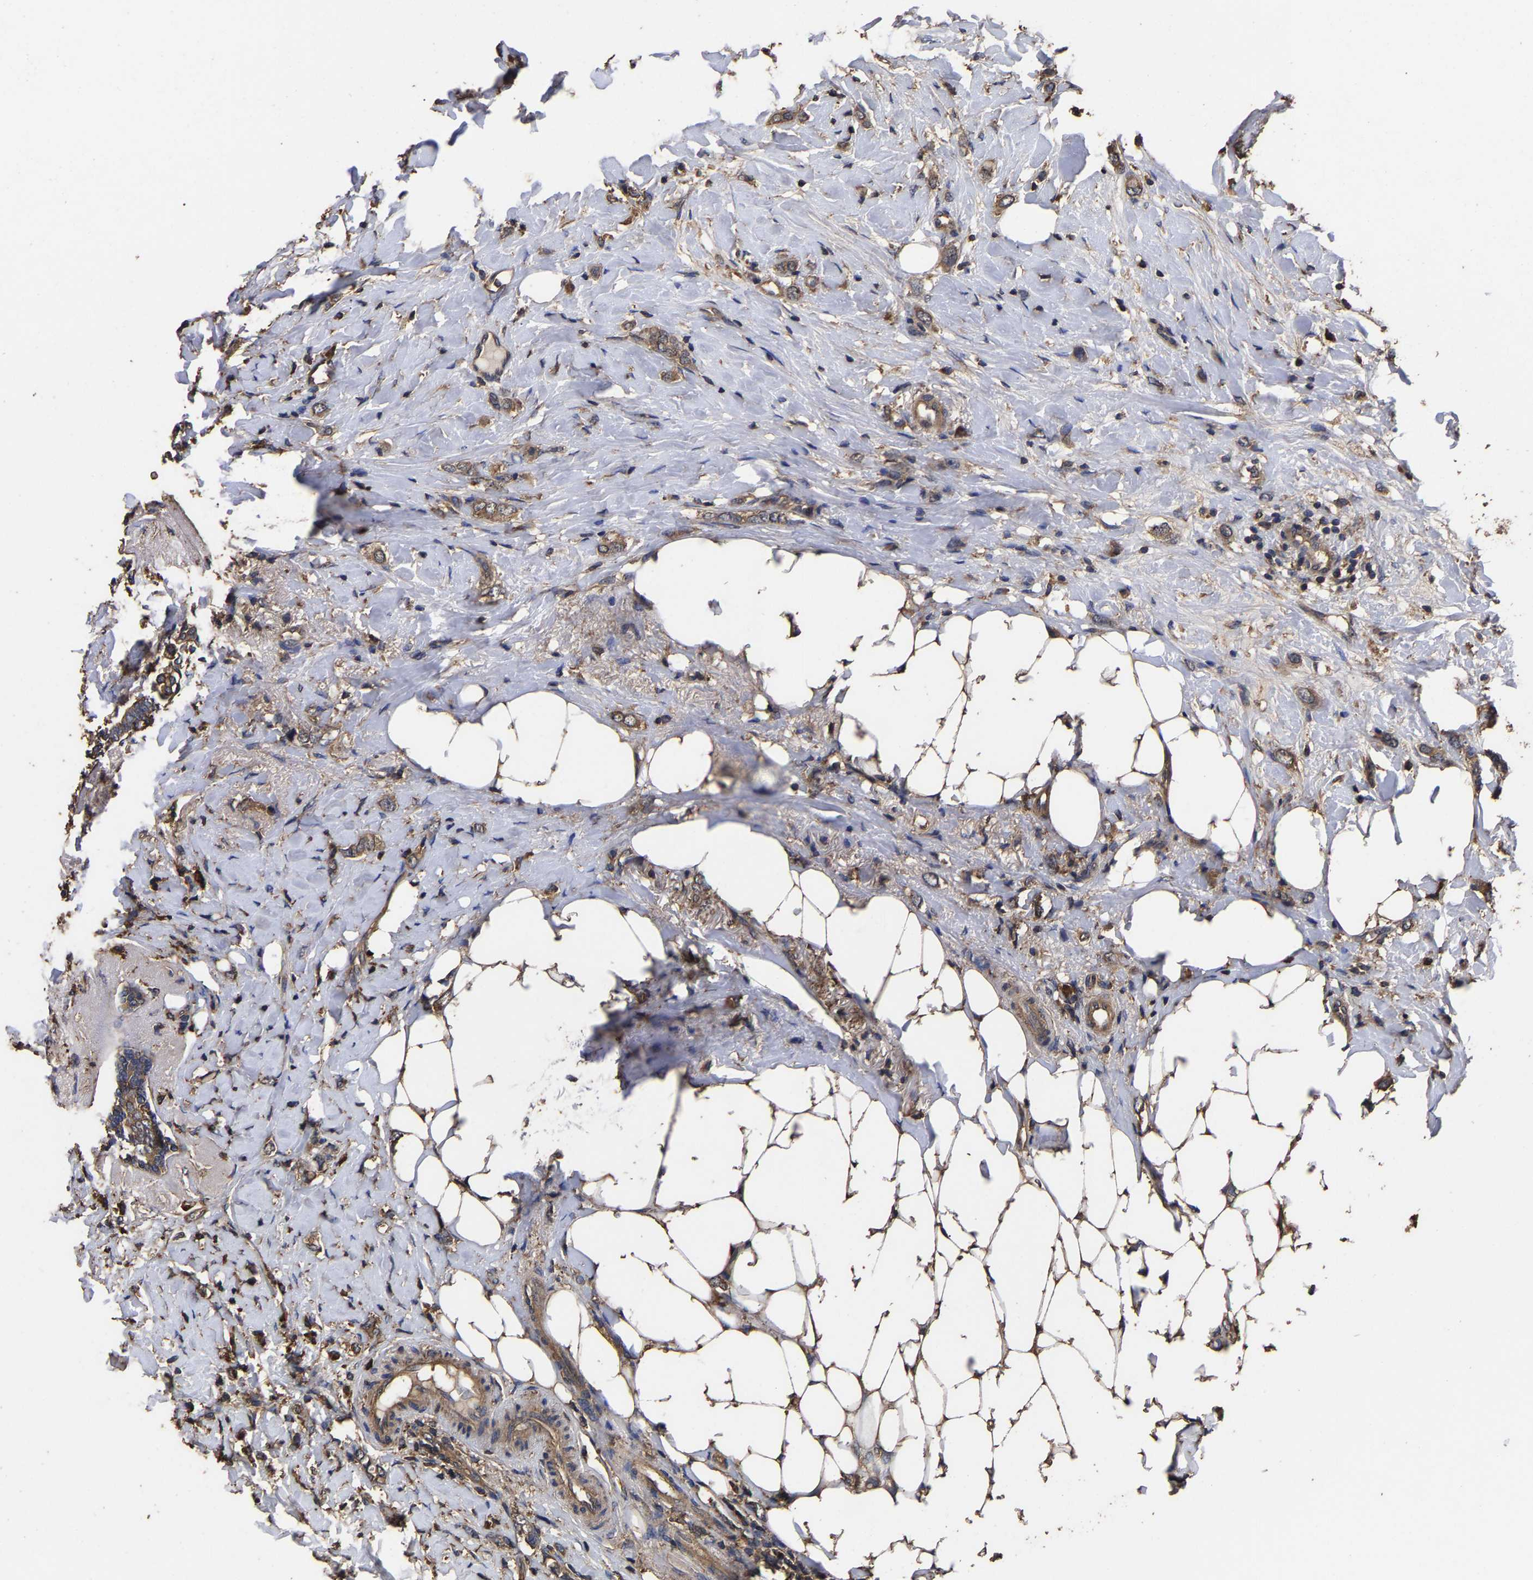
{"staining": {"intensity": "moderate", "quantity": ">75%", "location": "cytoplasmic/membranous"}, "tissue": "breast cancer", "cell_type": "Tumor cells", "image_type": "cancer", "snomed": [{"axis": "morphology", "description": "Normal tissue, NOS"}, {"axis": "morphology", "description": "Lobular carcinoma"}, {"axis": "topography", "description": "Breast"}], "caption": "The image displays immunohistochemical staining of breast cancer. There is moderate cytoplasmic/membranous staining is identified in about >75% of tumor cells.", "gene": "ITCH", "patient": {"sex": "female", "age": 47}}